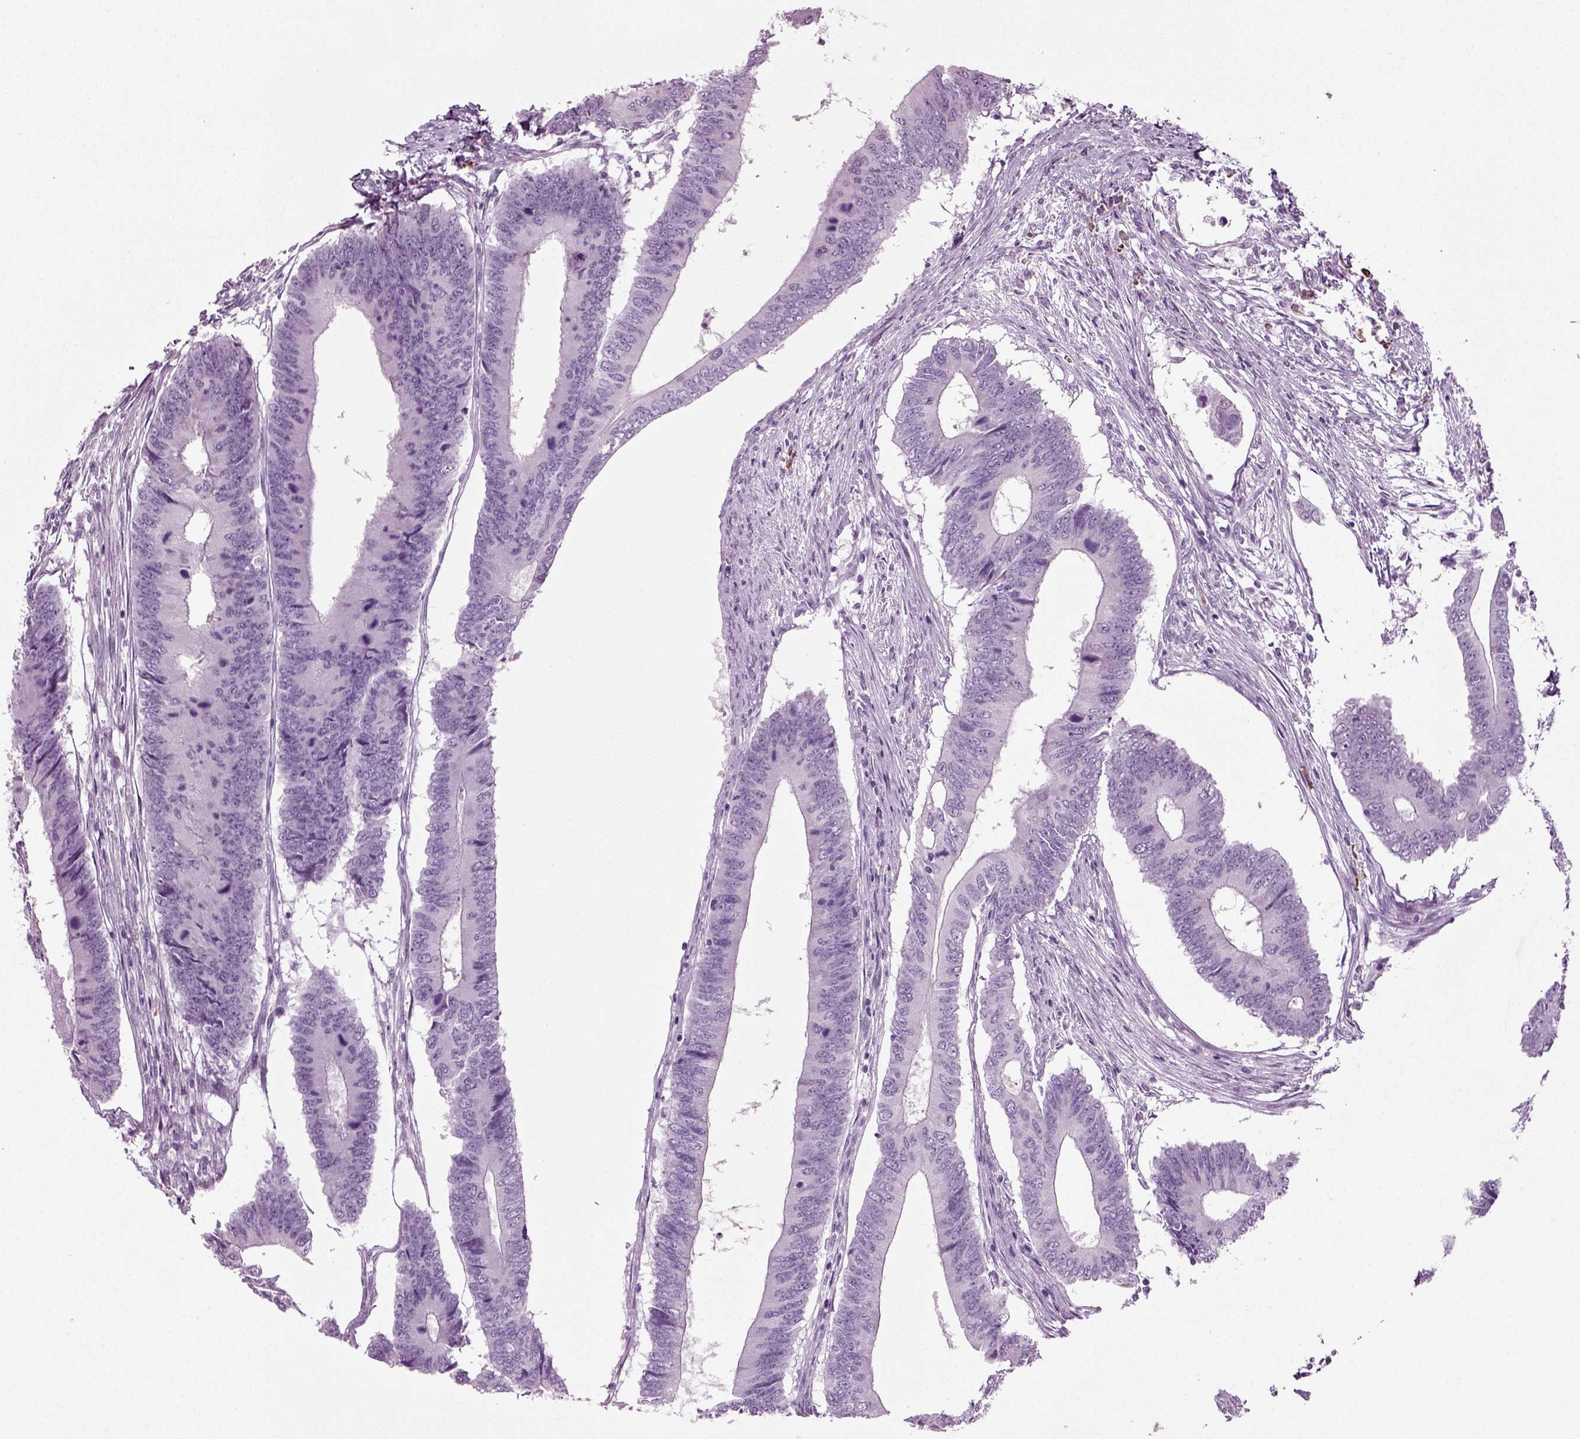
{"staining": {"intensity": "negative", "quantity": "none", "location": "none"}, "tissue": "colorectal cancer", "cell_type": "Tumor cells", "image_type": "cancer", "snomed": [{"axis": "morphology", "description": "Adenocarcinoma, NOS"}, {"axis": "topography", "description": "Colon"}], "caption": "A micrograph of adenocarcinoma (colorectal) stained for a protein shows no brown staining in tumor cells.", "gene": "SLC26A8", "patient": {"sex": "male", "age": 53}}